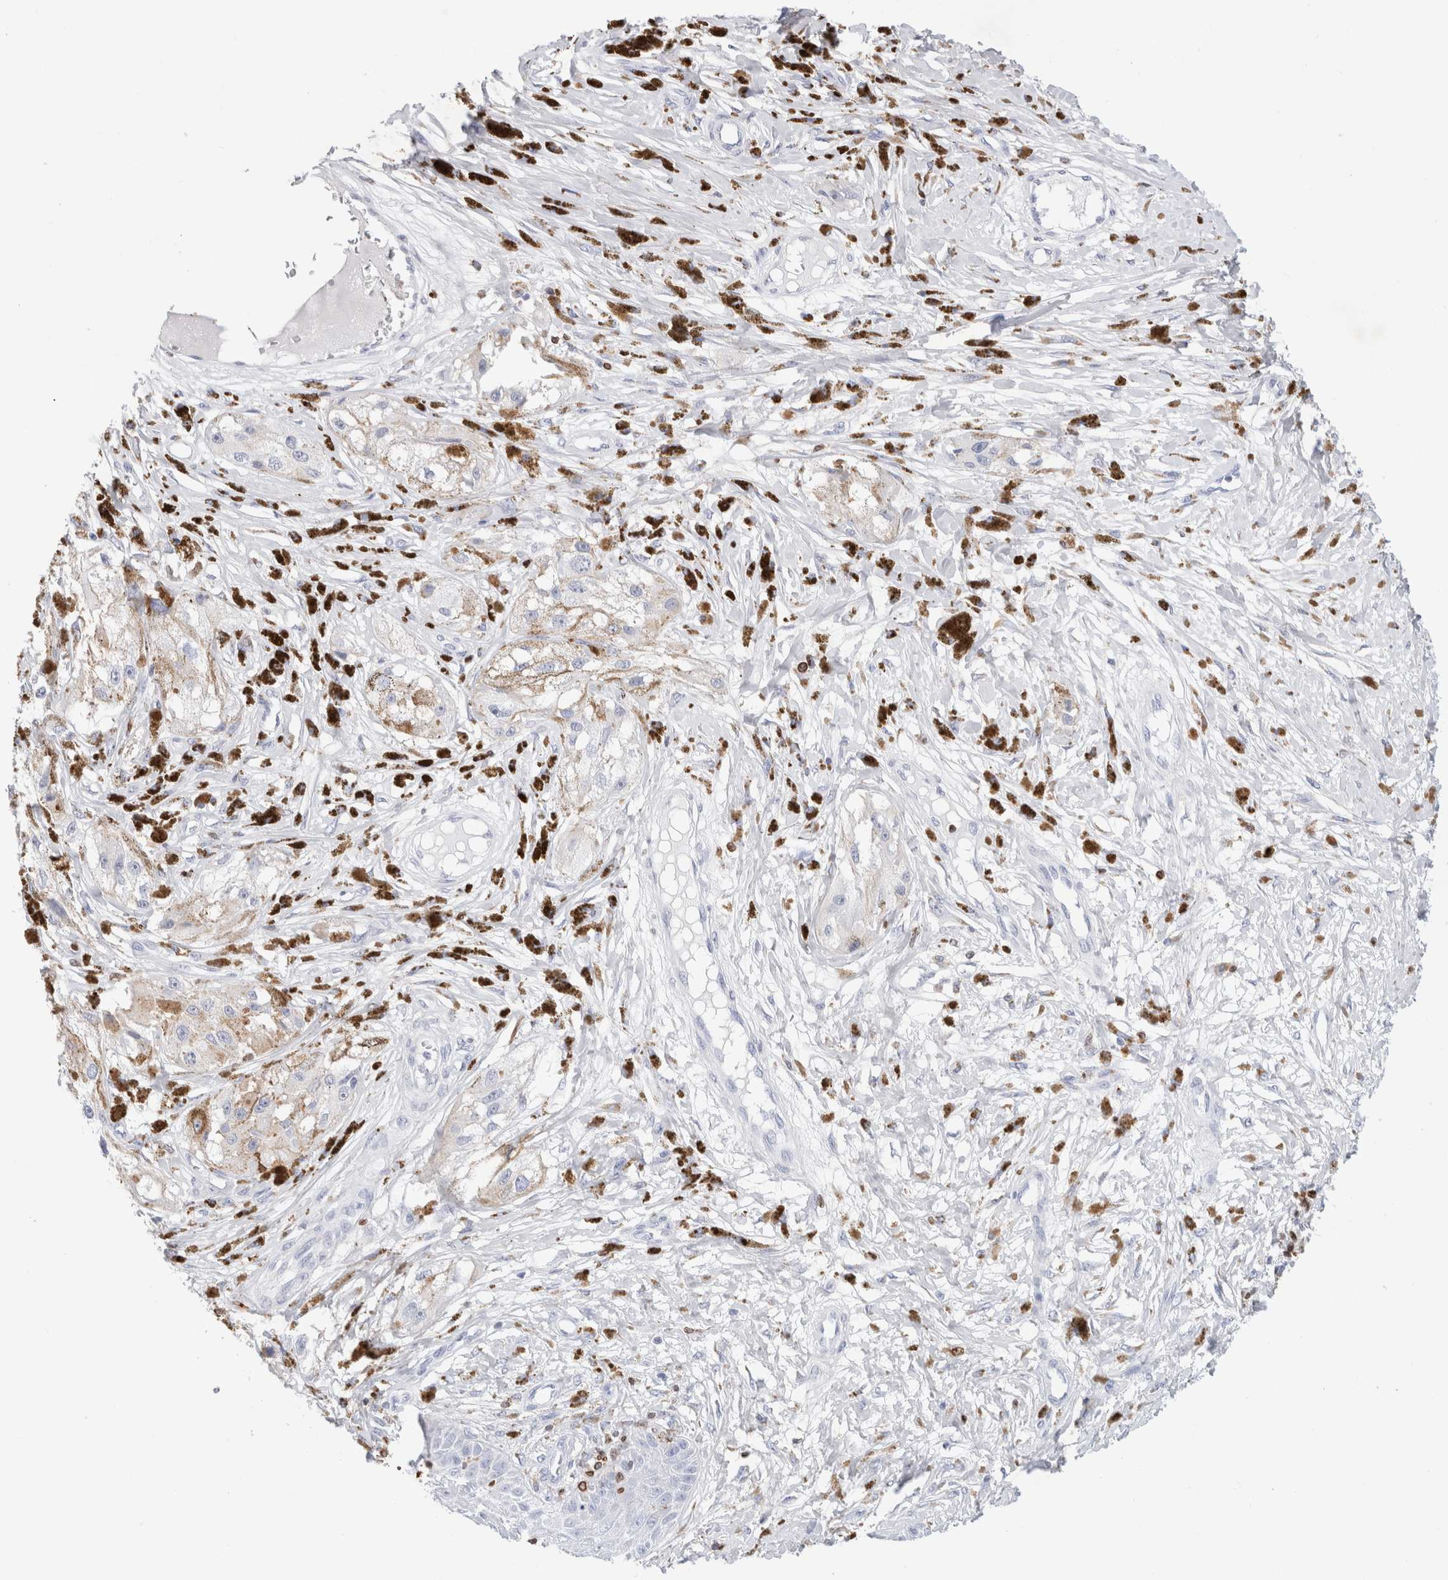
{"staining": {"intensity": "negative", "quantity": "none", "location": "none"}, "tissue": "melanoma", "cell_type": "Tumor cells", "image_type": "cancer", "snomed": [{"axis": "morphology", "description": "Malignant melanoma, NOS"}, {"axis": "topography", "description": "Skin"}], "caption": "Human malignant melanoma stained for a protein using IHC displays no positivity in tumor cells.", "gene": "ALOX5AP", "patient": {"sex": "male", "age": 88}}